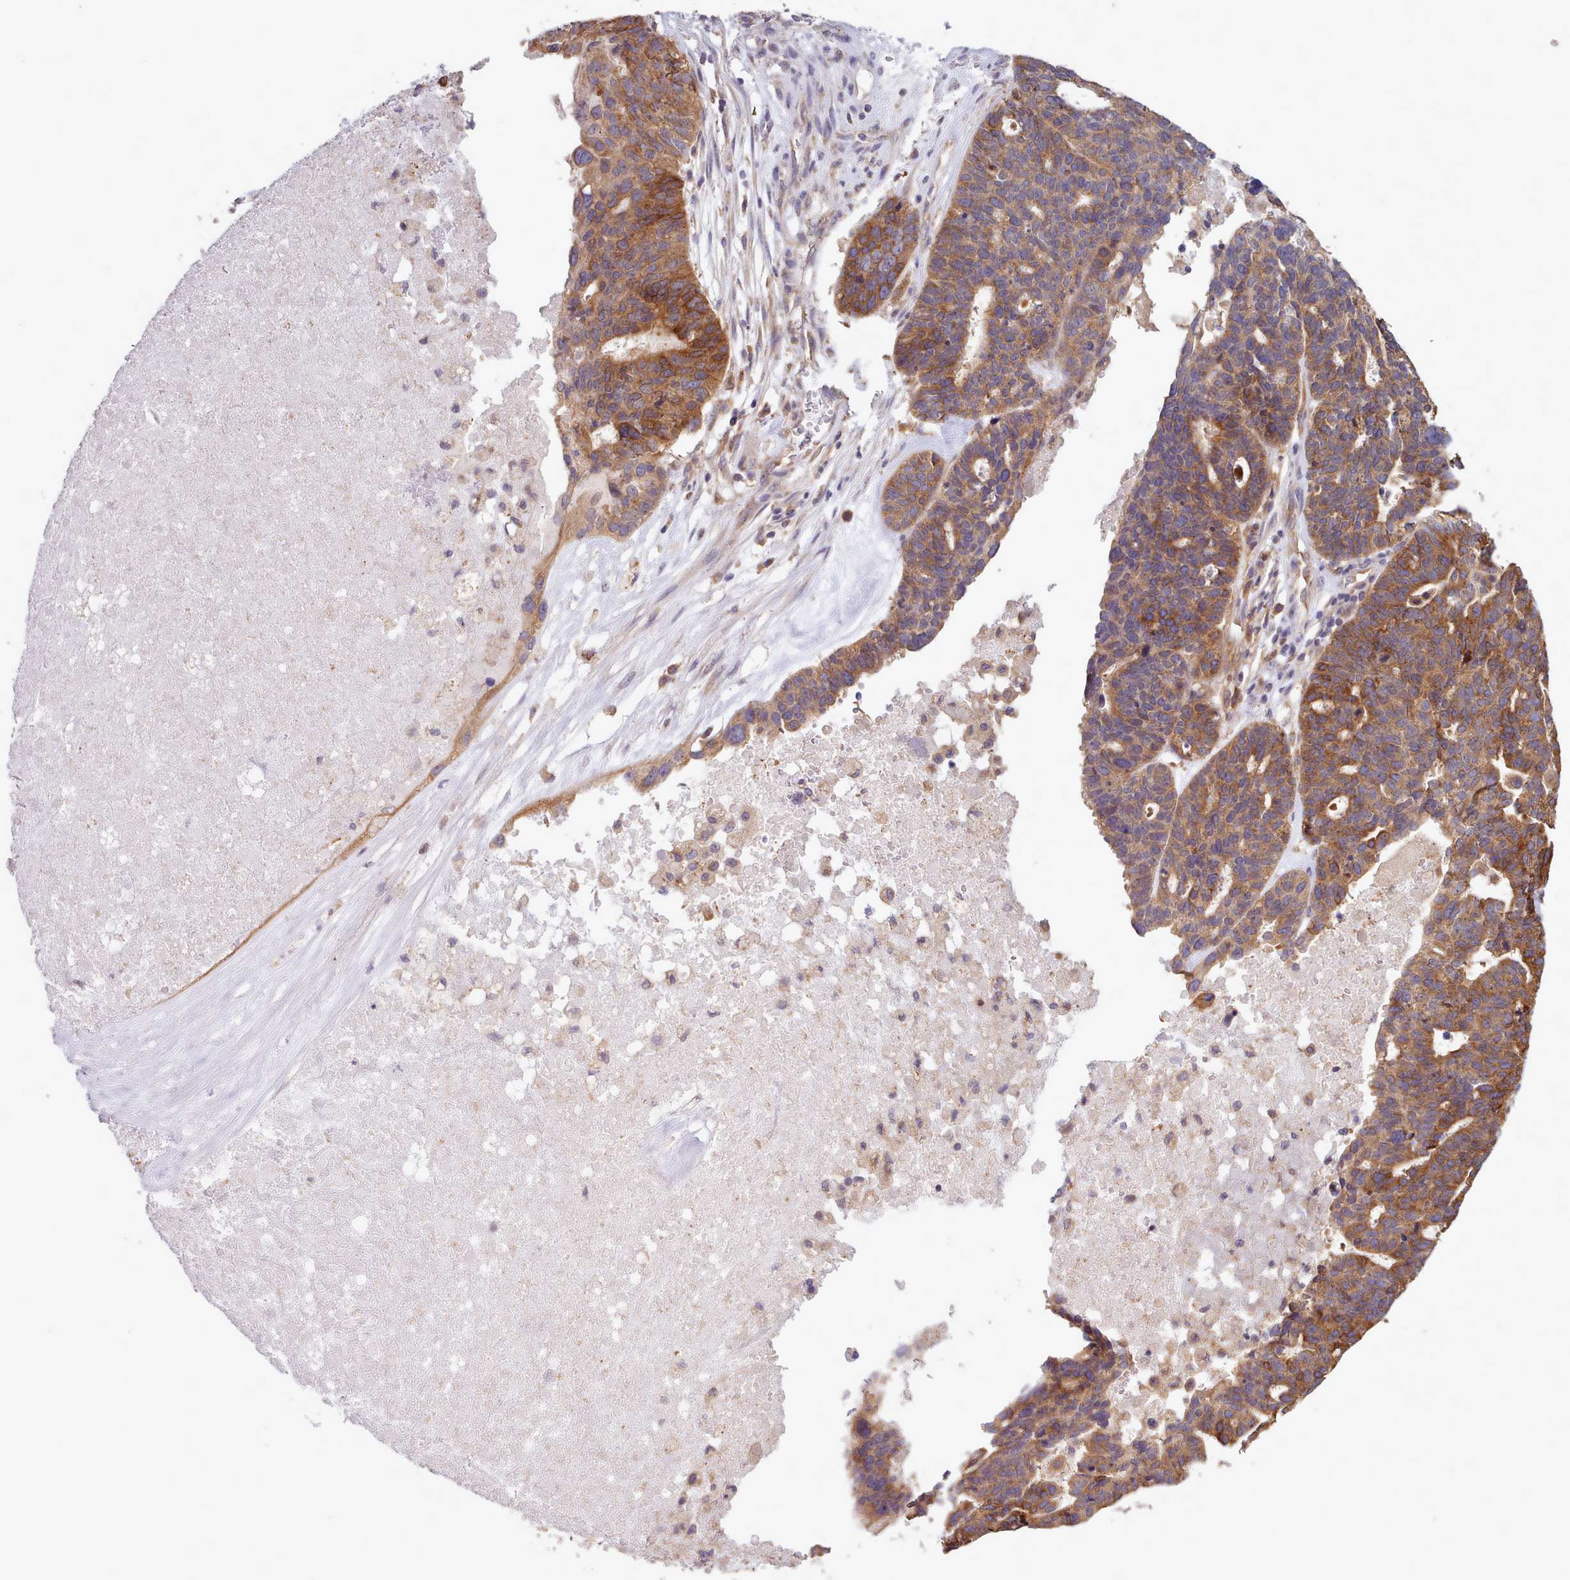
{"staining": {"intensity": "moderate", "quantity": ">75%", "location": "cytoplasmic/membranous"}, "tissue": "ovarian cancer", "cell_type": "Tumor cells", "image_type": "cancer", "snomed": [{"axis": "morphology", "description": "Cystadenocarcinoma, serous, NOS"}, {"axis": "topography", "description": "Ovary"}], "caption": "An IHC photomicrograph of tumor tissue is shown. Protein staining in brown shows moderate cytoplasmic/membranous positivity in serous cystadenocarcinoma (ovarian) within tumor cells.", "gene": "CRYBG1", "patient": {"sex": "female", "age": 59}}